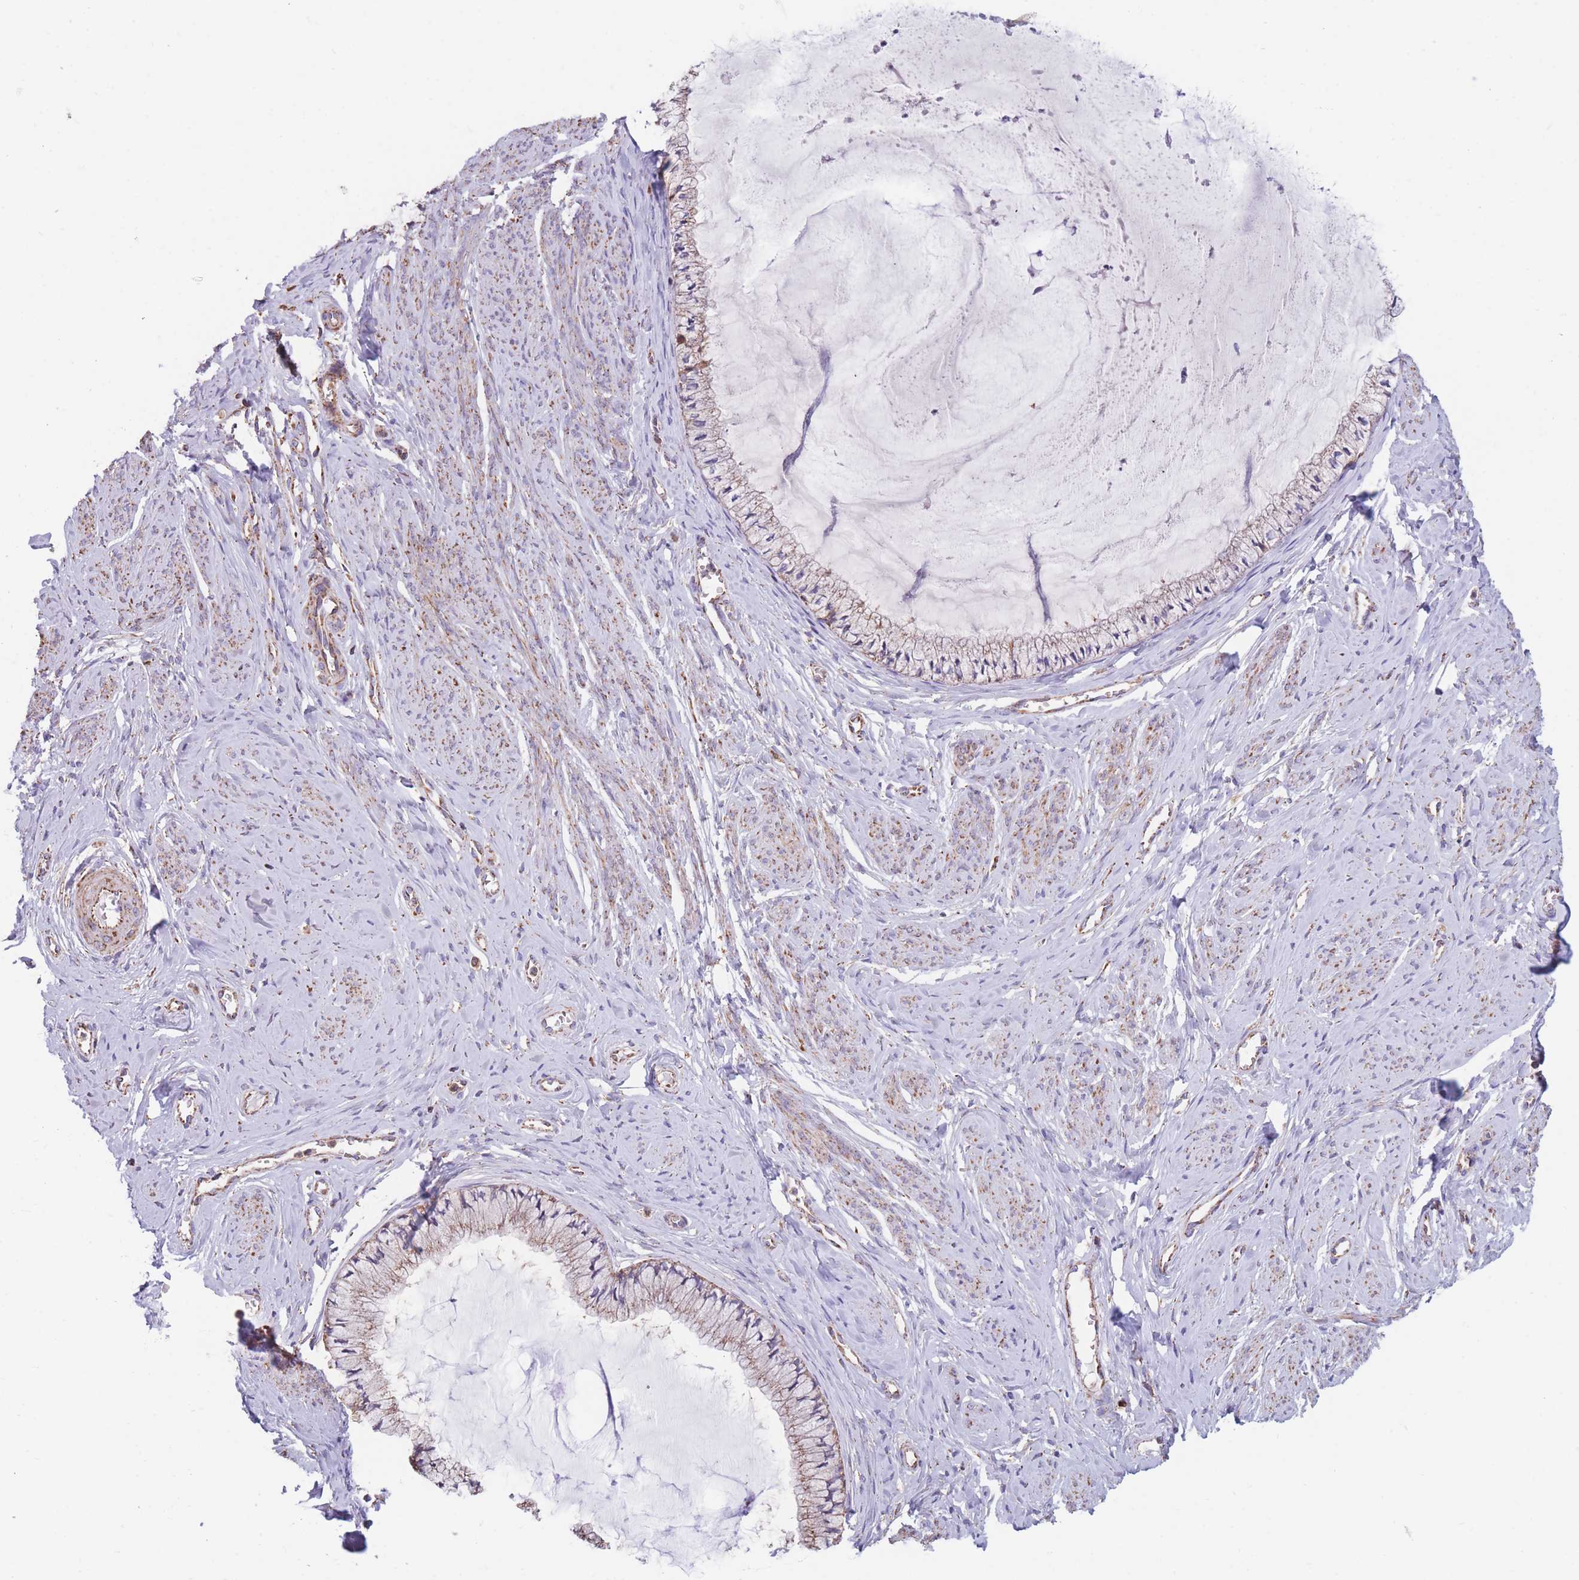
{"staining": {"intensity": "moderate", "quantity": "25%-75%", "location": "cytoplasmic/membranous"}, "tissue": "cervix", "cell_type": "Glandular cells", "image_type": "normal", "snomed": [{"axis": "morphology", "description": "Normal tissue, NOS"}, {"axis": "topography", "description": "Cervix"}], "caption": "Benign cervix exhibits moderate cytoplasmic/membranous expression in approximately 25%-75% of glandular cells, visualized by immunohistochemistry.", "gene": "FKBP8", "patient": {"sex": "female", "age": 42}}